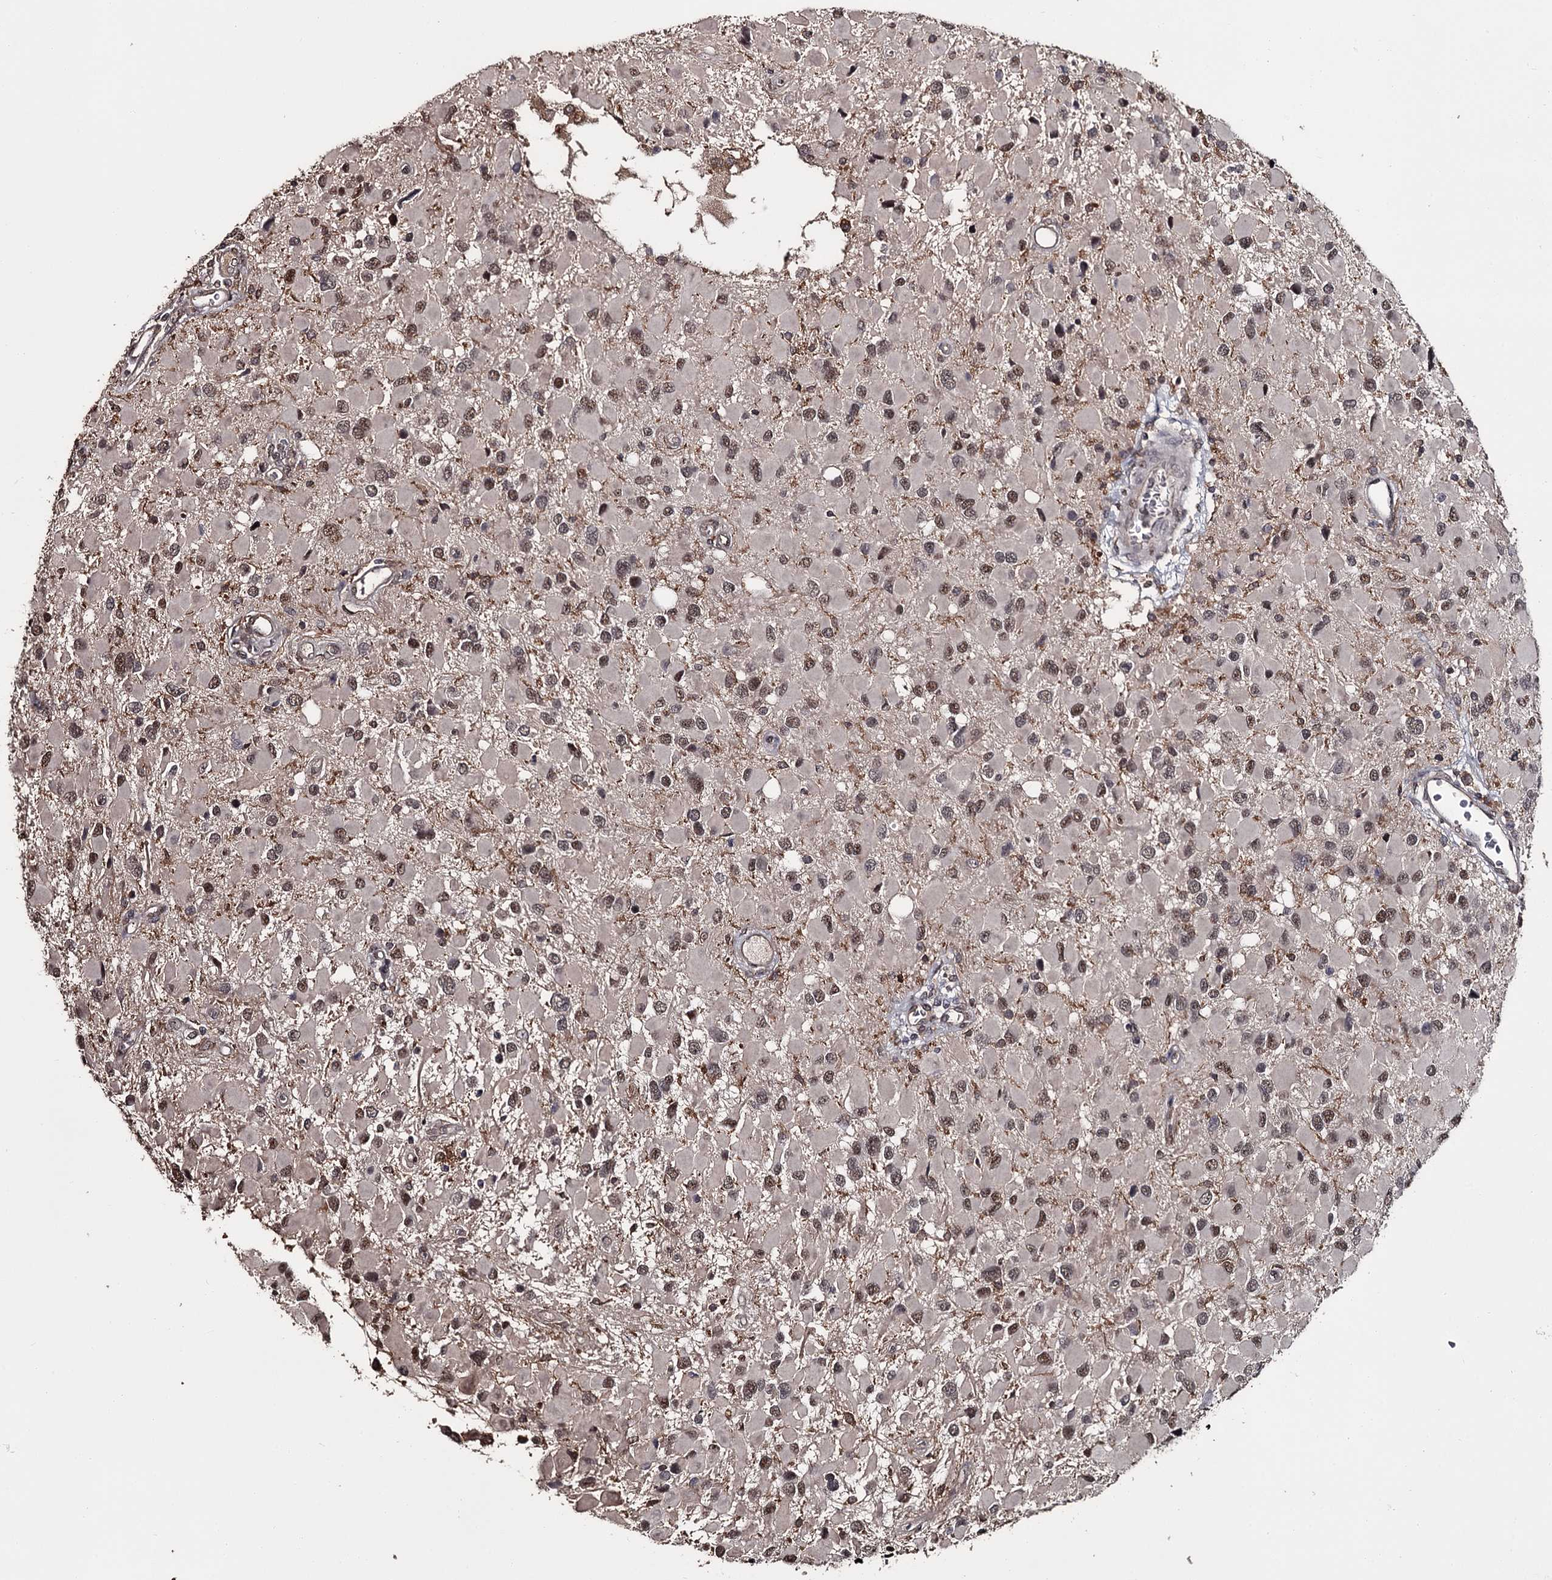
{"staining": {"intensity": "moderate", "quantity": ">75%", "location": "nuclear"}, "tissue": "glioma", "cell_type": "Tumor cells", "image_type": "cancer", "snomed": [{"axis": "morphology", "description": "Glioma, malignant, High grade"}, {"axis": "topography", "description": "Brain"}], "caption": "Moderate nuclear protein staining is appreciated in approximately >75% of tumor cells in malignant high-grade glioma.", "gene": "PRPF40B", "patient": {"sex": "male", "age": 53}}